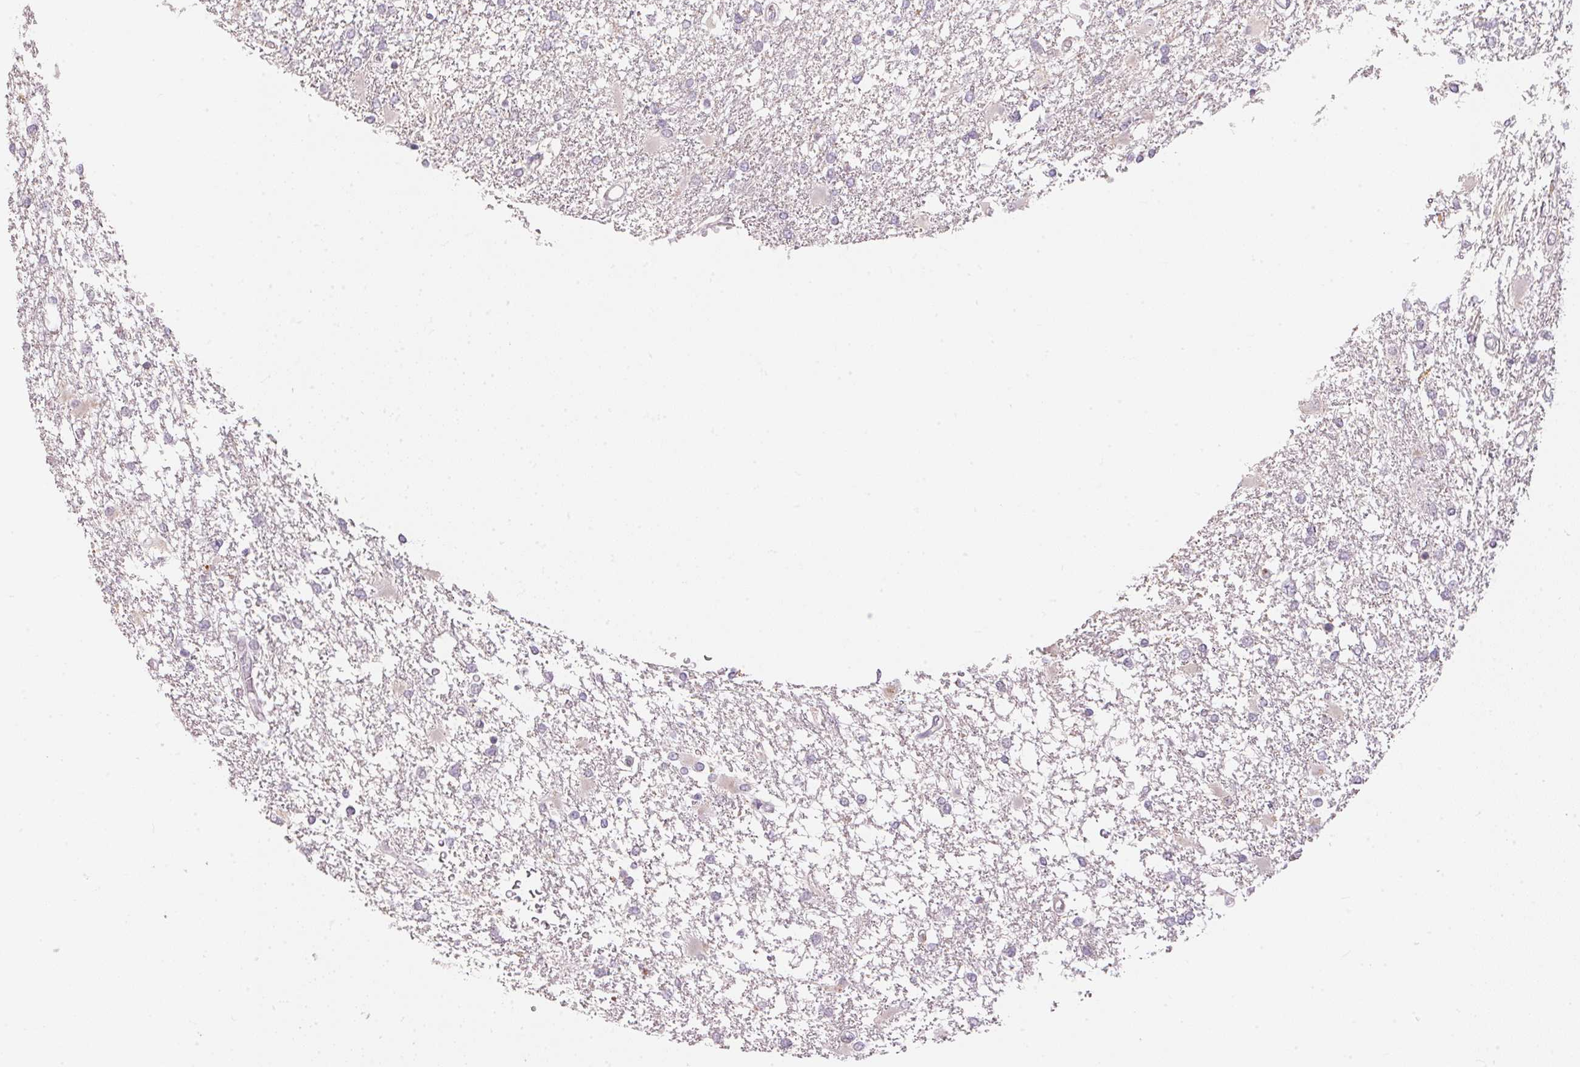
{"staining": {"intensity": "negative", "quantity": "none", "location": "none"}, "tissue": "glioma", "cell_type": "Tumor cells", "image_type": "cancer", "snomed": [{"axis": "morphology", "description": "Glioma, malignant, High grade"}, {"axis": "topography", "description": "Cerebral cortex"}], "caption": "An immunohistochemistry (IHC) micrograph of glioma is shown. There is no staining in tumor cells of glioma. (DAB (3,3'-diaminobenzidine) IHC, high magnification).", "gene": "GDAP1L1", "patient": {"sex": "male", "age": 79}}